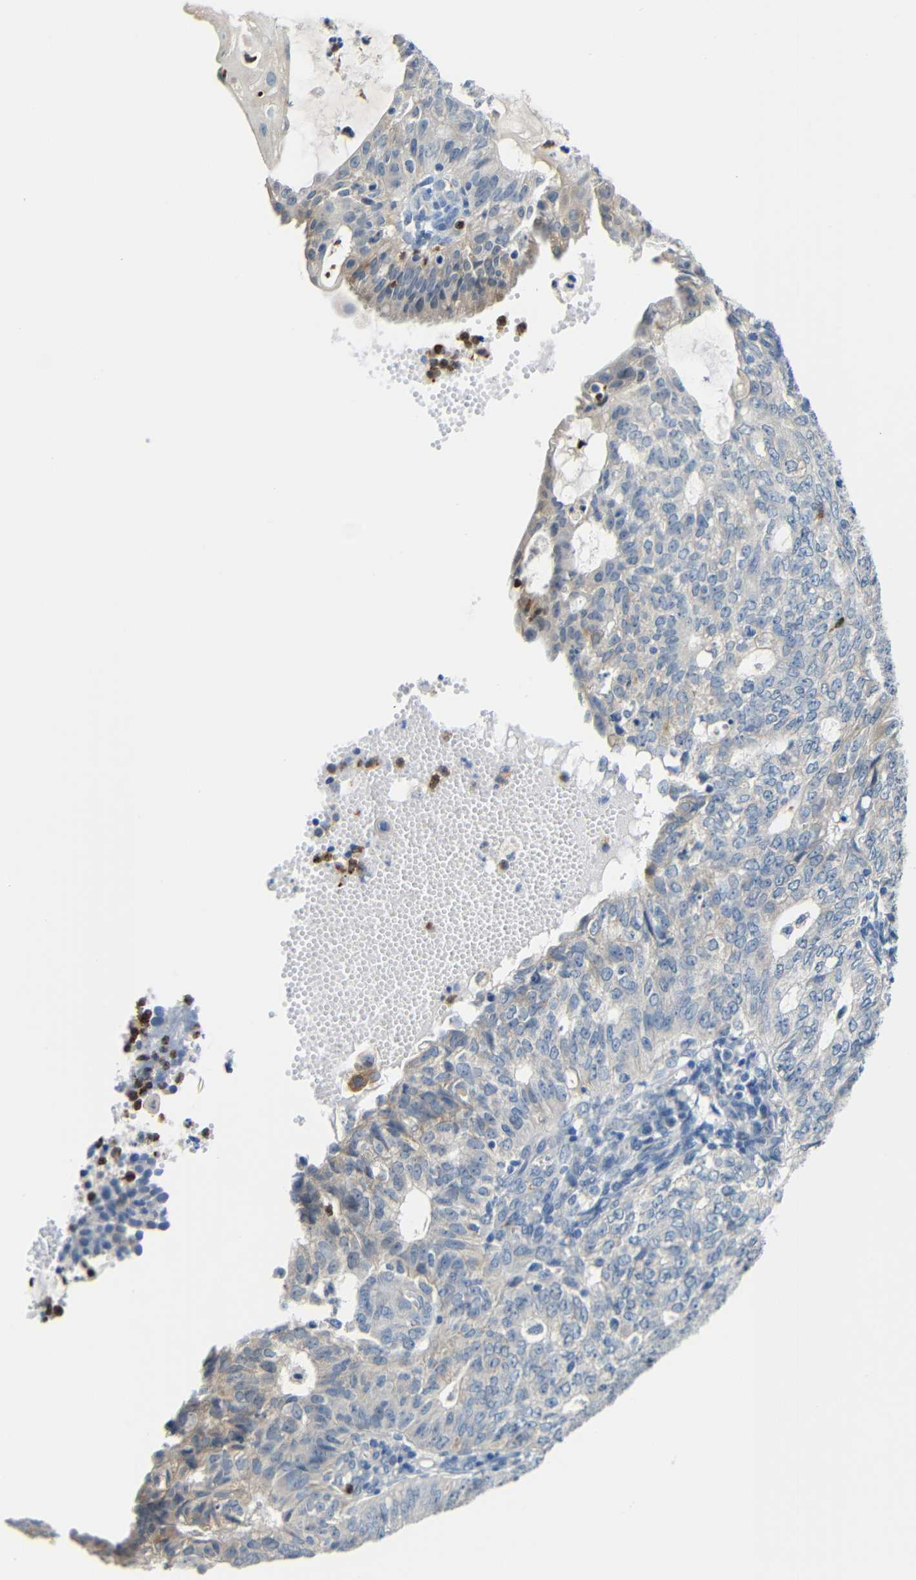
{"staining": {"intensity": "negative", "quantity": "none", "location": "none"}, "tissue": "endometrial cancer", "cell_type": "Tumor cells", "image_type": "cancer", "snomed": [{"axis": "morphology", "description": "Adenocarcinoma, NOS"}, {"axis": "topography", "description": "Endometrium"}], "caption": "Immunohistochemical staining of endometrial cancer exhibits no significant staining in tumor cells.", "gene": "STBD1", "patient": {"sex": "female", "age": 32}}